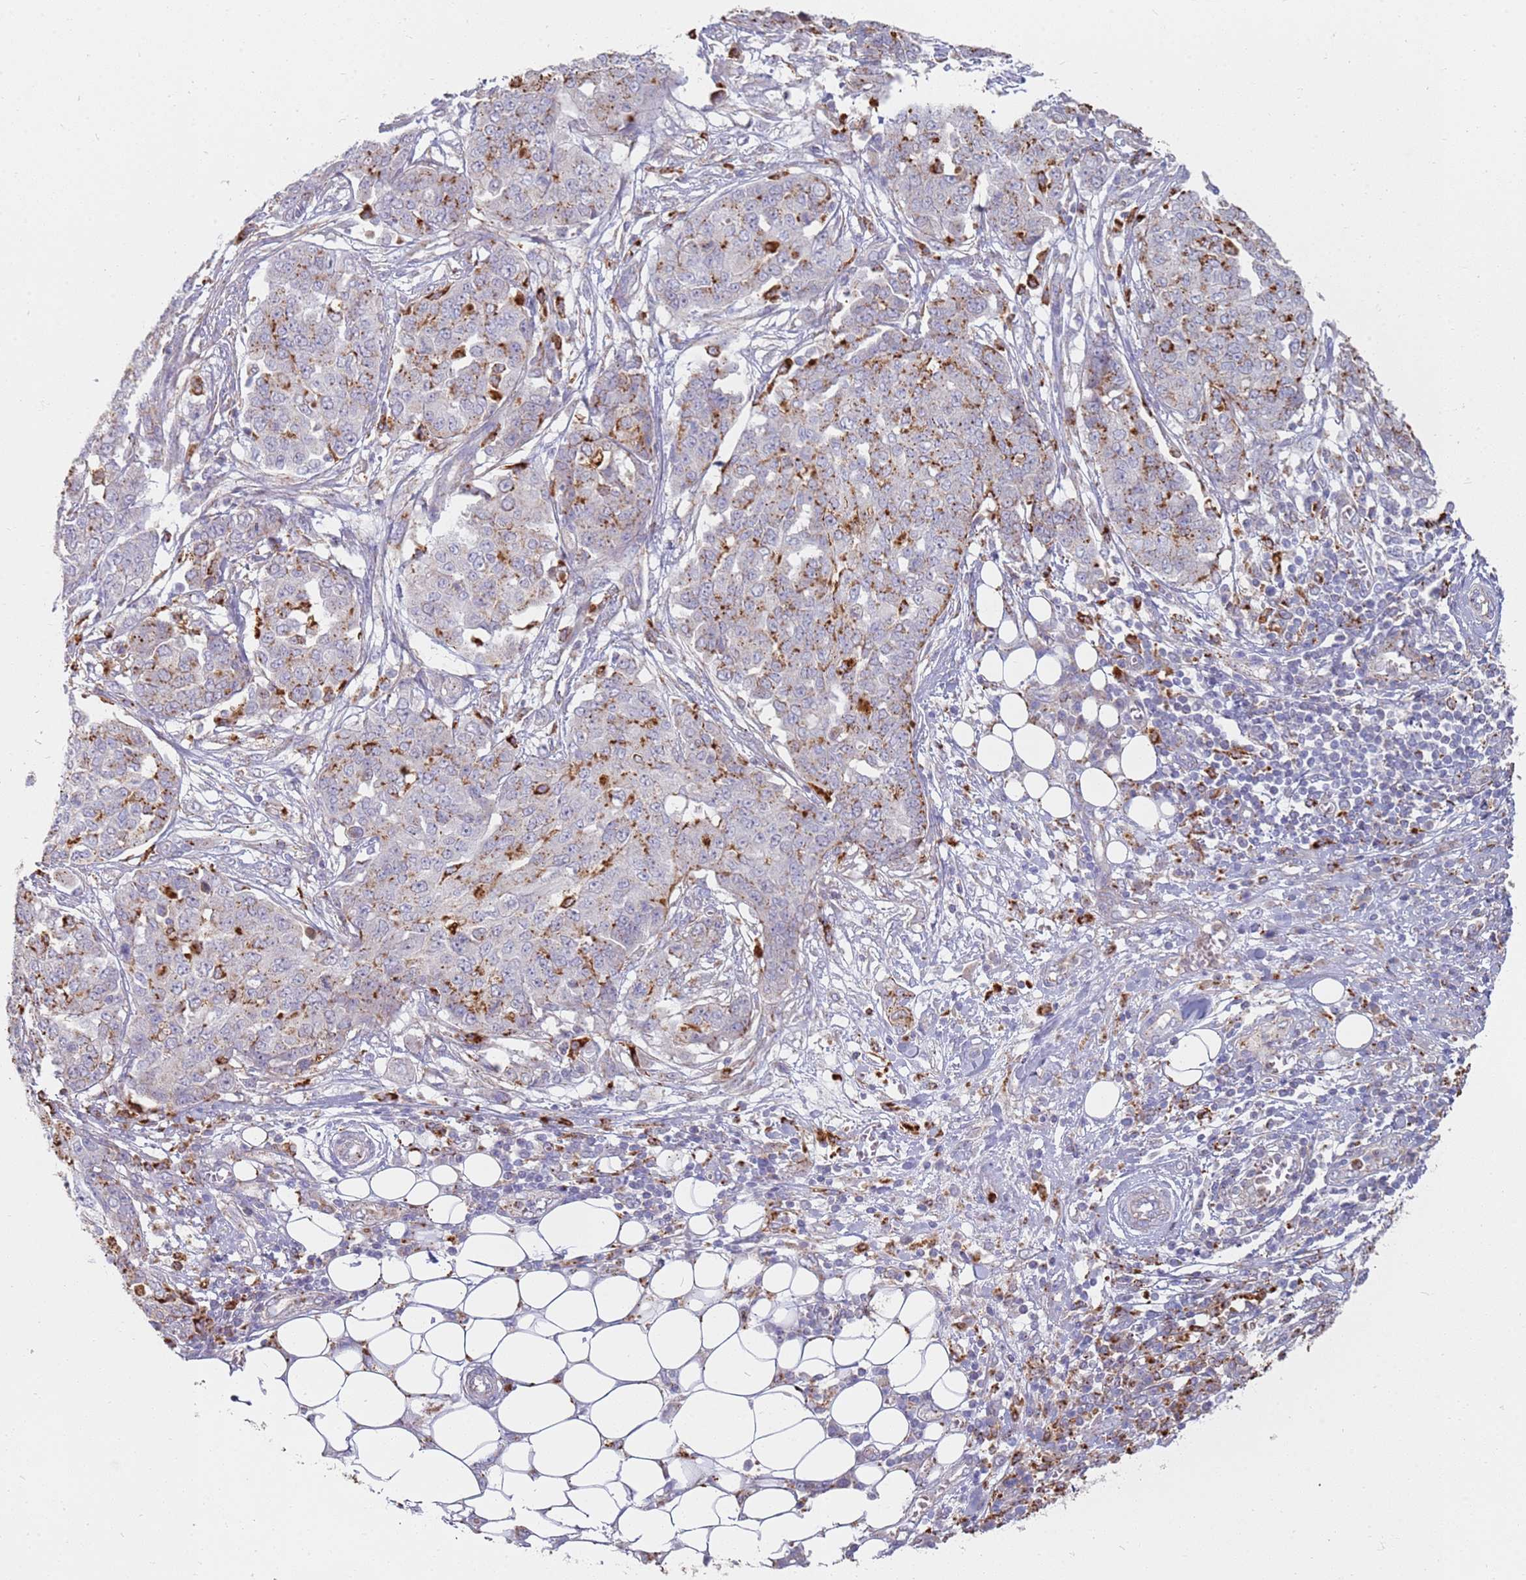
{"staining": {"intensity": "moderate", "quantity": "<25%", "location": "cytoplasmic/membranous"}, "tissue": "ovarian cancer", "cell_type": "Tumor cells", "image_type": "cancer", "snomed": [{"axis": "morphology", "description": "Cystadenocarcinoma, serous, NOS"}, {"axis": "topography", "description": "Soft tissue"}, {"axis": "topography", "description": "Ovary"}], "caption": "Immunohistochemistry (IHC) of human ovarian serous cystadenocarcinoma reveals low levels of moderate cytoplasmic/membranous positivity in approximately <25% of tumor cells. (DAB (3,3'-diaminobenzidine) = brown stain, brightfield microscopy at high magnification).", "gene": "TMEM229B", "patient": {"sex": "female", "age": 57}}